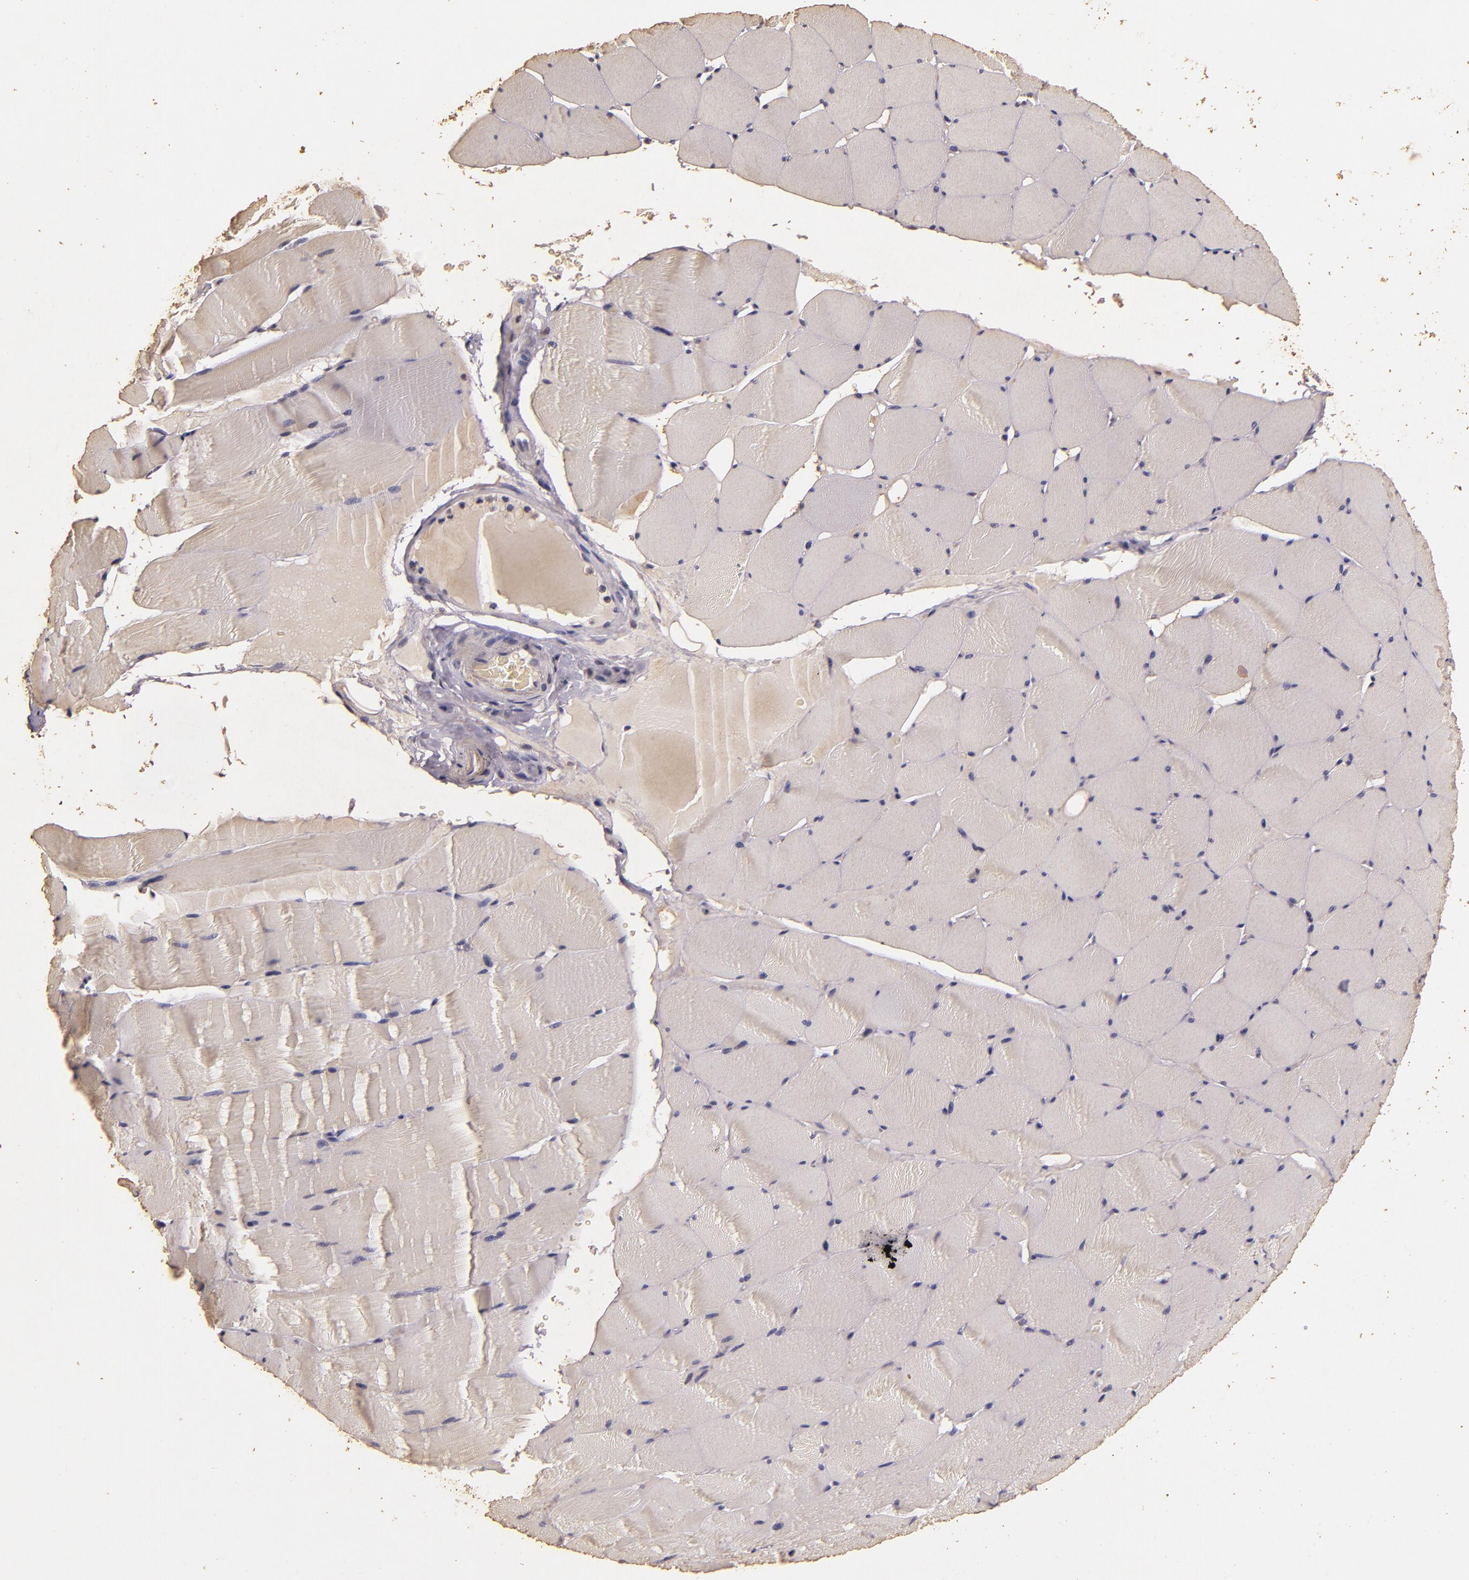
{"staining": {"intensity": "negative", "quantity": "none", "location": "none"}, "tissue": "skeletal muscle", "cell_type": "Myocytes", "image_type": "normal", "snomed": [{"axis": "morphology", "description": "Normal tissue, NOS"}, {"axis": "topography", "description": "Skeletal muscle"}], "caption": "The image shows no significant staining in myocytes of skeletal muscle. (Stains: DAB immunohistochemistry with hematoxylin counter stain, Microscopy: brightfield microscopy at high magnification).", "gene": "BCL2L13", "patient": {"sex": "male", "age": 62}}